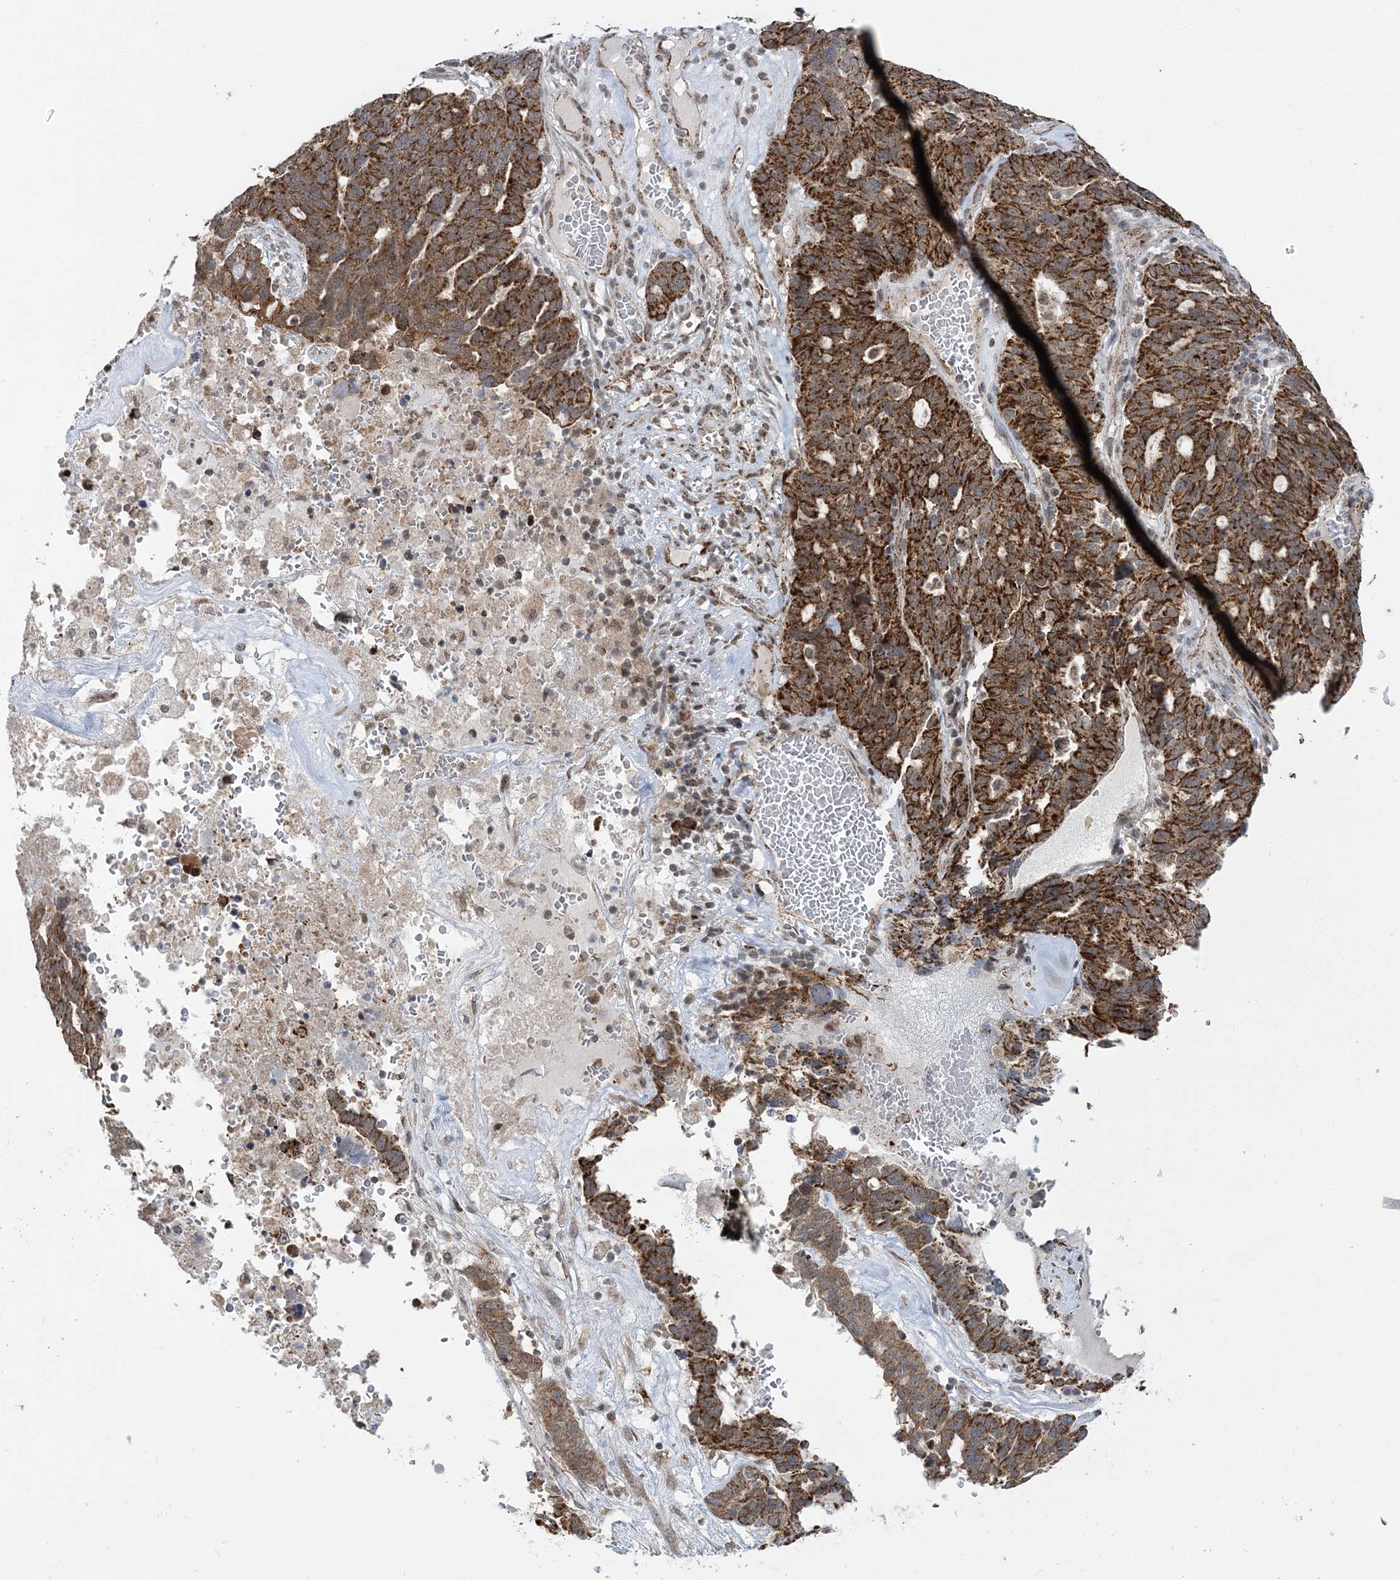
{"staining": {"intensity": "strong", "quantity": ">75%", "location": "cytoplasmic/membranous"}, "tissue": "ovarian cancer", "cell_type": "Tumor cells", "image_type": "cancer", "snomed": [{"axis": "morphology", "description": "Cystadenocarcinoma, serous, NOS"}, {"axis": "topography", "description": "Ovary"}], "caption": "Immunohistochemistry (IHC) (DAB) staining of serous cystadenocarcinoma (ovarian) exhibits strong cytoplasmic/membranous protein staining in approximately >75% of tumor cells. The protein of interest is shown in brown color, while the nuclei are stained blue.", "gene": "GRSF1", "patient": {"sex": "female", "age": 59}}